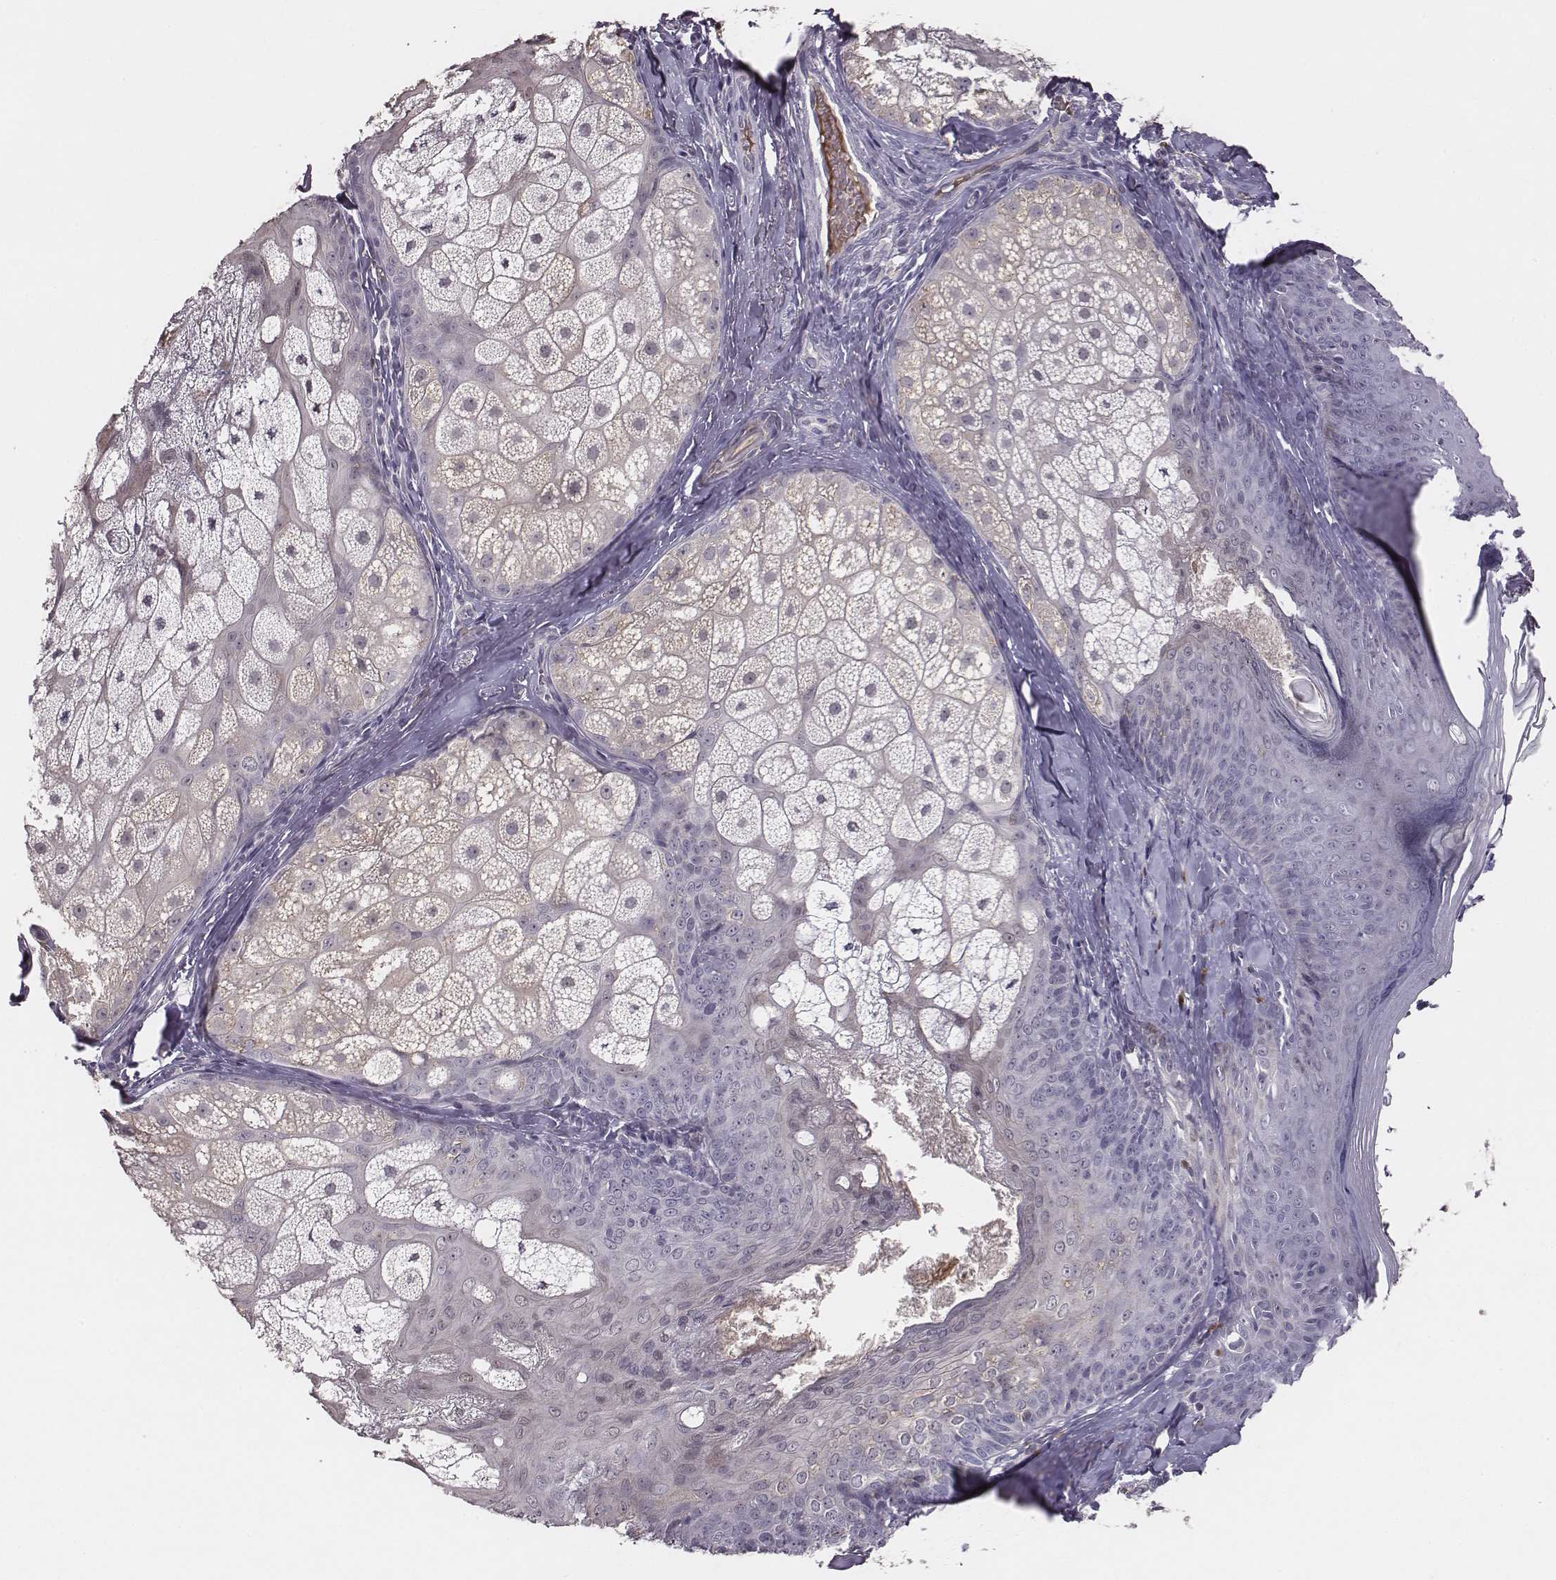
{"staining": {"intensity": "negative", "quantity": "none", "location": "none"}, "tissue": "skin cancer", "cell_type": "Tumor cells", "image_type": "cancer", "snomed": [{"axis": "morphology", "description": "Basal cell carcinoma"}, {"axis": "topography", "description": "Skin"}], "caption": "DAB immunohistochemical staining of skin cancer exhibits no significant positivity in tumor cells.", "gene": "SLC22A6", "patient": {"sex": "male", "age": 57}}